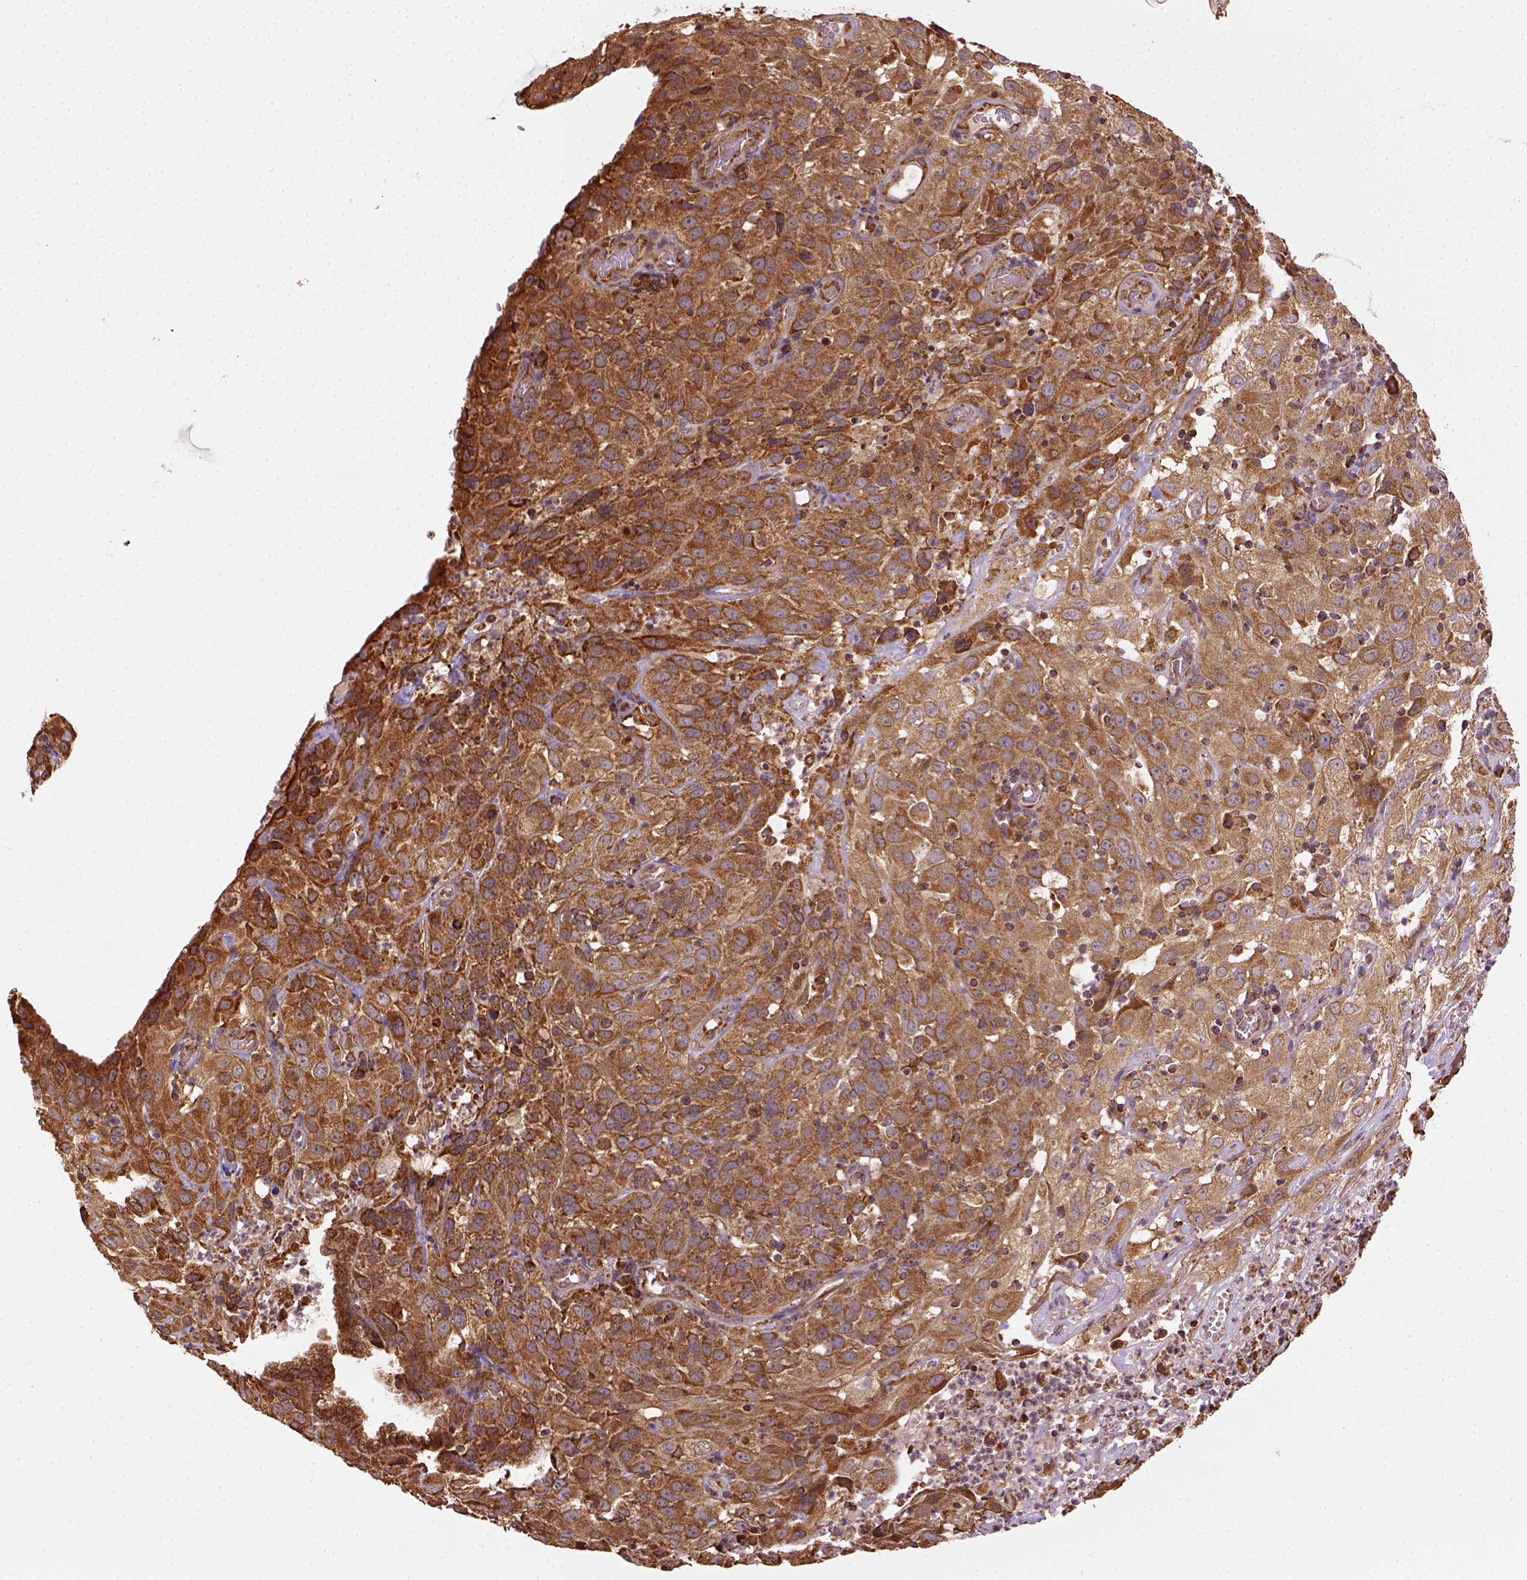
{"staining": {"intensity": "moderate", "quantity": ">75%", "location": "cytoplasmic/membranous"}, "tissue": "cervical cancer", "cell_type": "Tumor cells", "image_type": "cancer", "snomed": [{"axis": "morphology", "description": "Squamous cell carcinoma, NOS"}, {"axis": "topography", "description": "Cervix"}], "caption": "Immunohistochemistry (DAB (3,3'-diaminobenzidine)) staining of cervical cancer (squamous cell carcinoma) displays moderate cytoplasmic/membranous protein staining in approximately >75% of tumor cells. The staining was performed using DAB to visualize the protein expression in brown, while the nuclei were stained in blue with hematoxylin (Magnification: 20x).", "gene": "MAPK8IP3", "patient": {"sex": "female", "age": 32}}